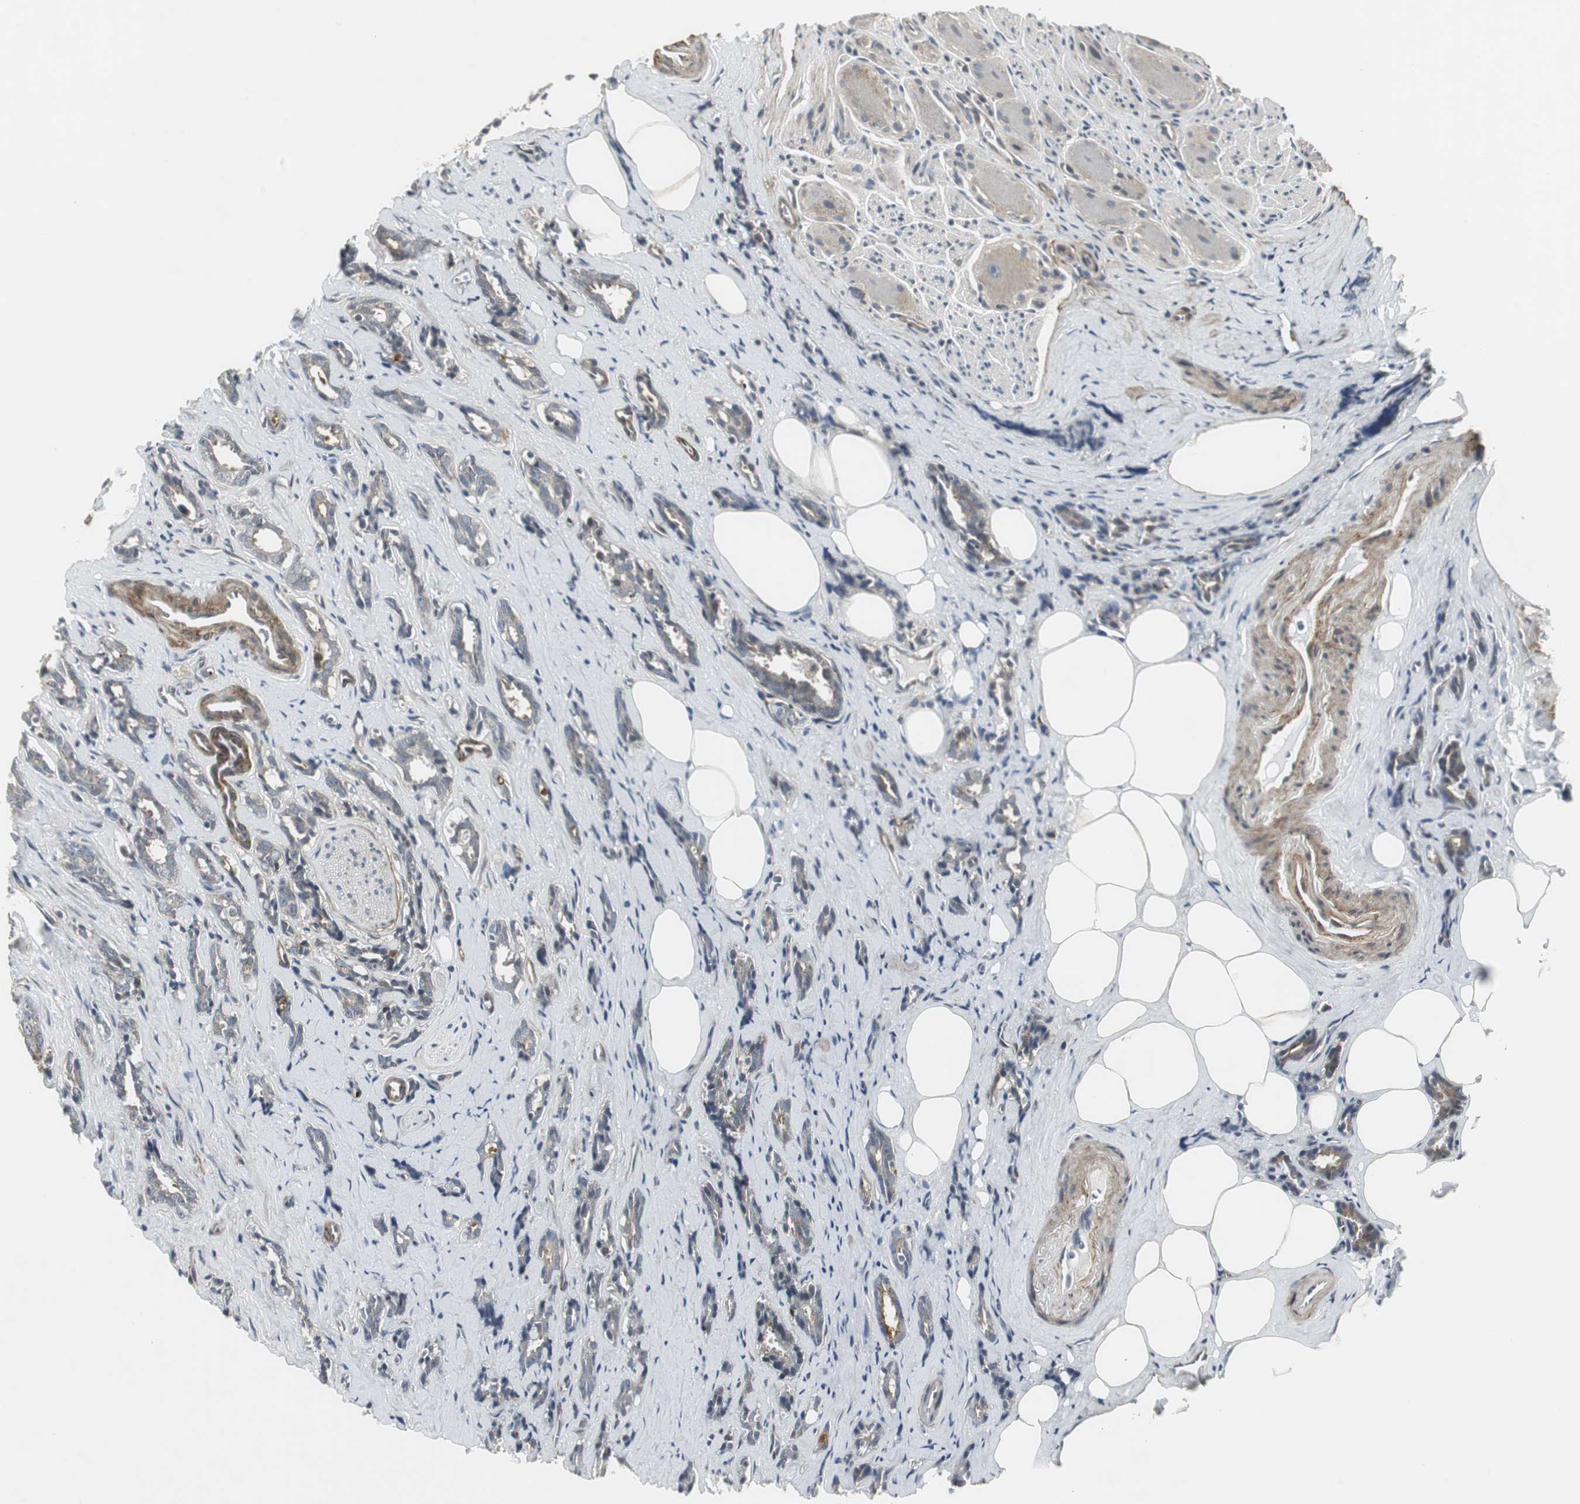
{"staining": {"intensity": "weak", "quantity": "<25%", "location": "cytoplasmic/membranous"}, "tissue": "prostate cancer", "cell_type": "Tumor cells", "image_type": "cancer", "snomed": [{"axis": "morphology", "description": "Adenocarcinoma, High grade"}, {"axis": "topography", "description": "Prostate"}], "caption": "Immunohistochemistry micrograph of neoplastic tissue: human prostate cancer stained with DAB (3,3'-diaminobenzidine) reveals no significant protein positivity in tumor cells.", "gene": "SCYL3", "patient": {"sex": "male", "age": 67}}